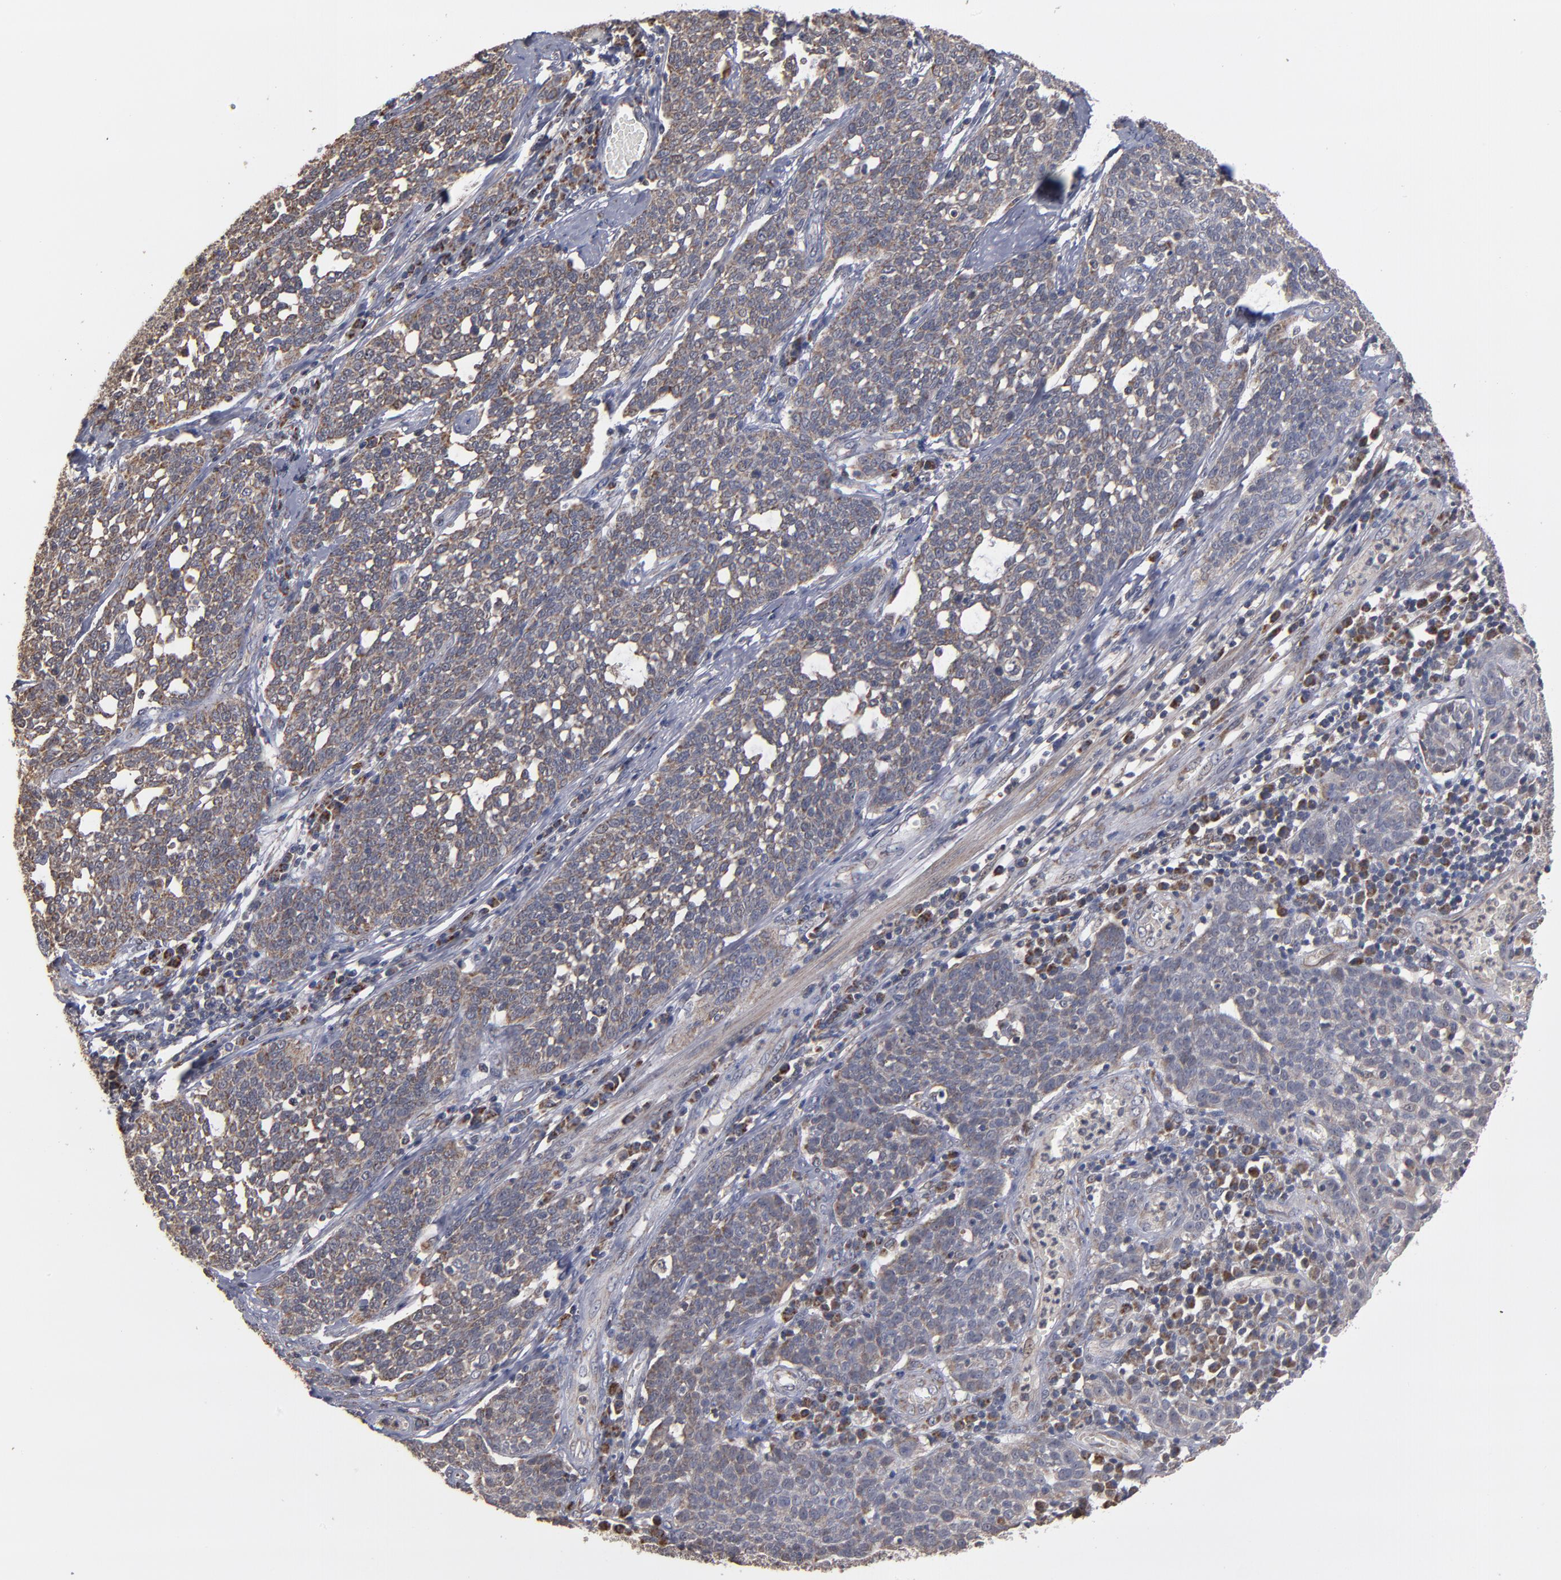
{"staining": {"intensity": "moderate", "quantity": ">75%", "location": "cytoplasmic/membranous"}, "tissue": "cervical cancer", "cell_type": "Tumor cells", "image_type": "cancer", "snomed": [{"axis": "morphology", "description": "Squamous cell carcinoma, NOS"}, {"axis": "topography", "description": "Cervix"}], "caption": "Immunohistochemistry (DAB) staining of cervical cancer shows moderate cytoplasmic/membranous protein expression in about >75% of tumor cells. Using DAB (3,3'-diaminobenzidine) (brown) and hematoxylin (blue) stains, captured at high magnification using brightfield microscopy.", "gene": "MIPOL1", "patient": {"sex": "female", "age": 34}}